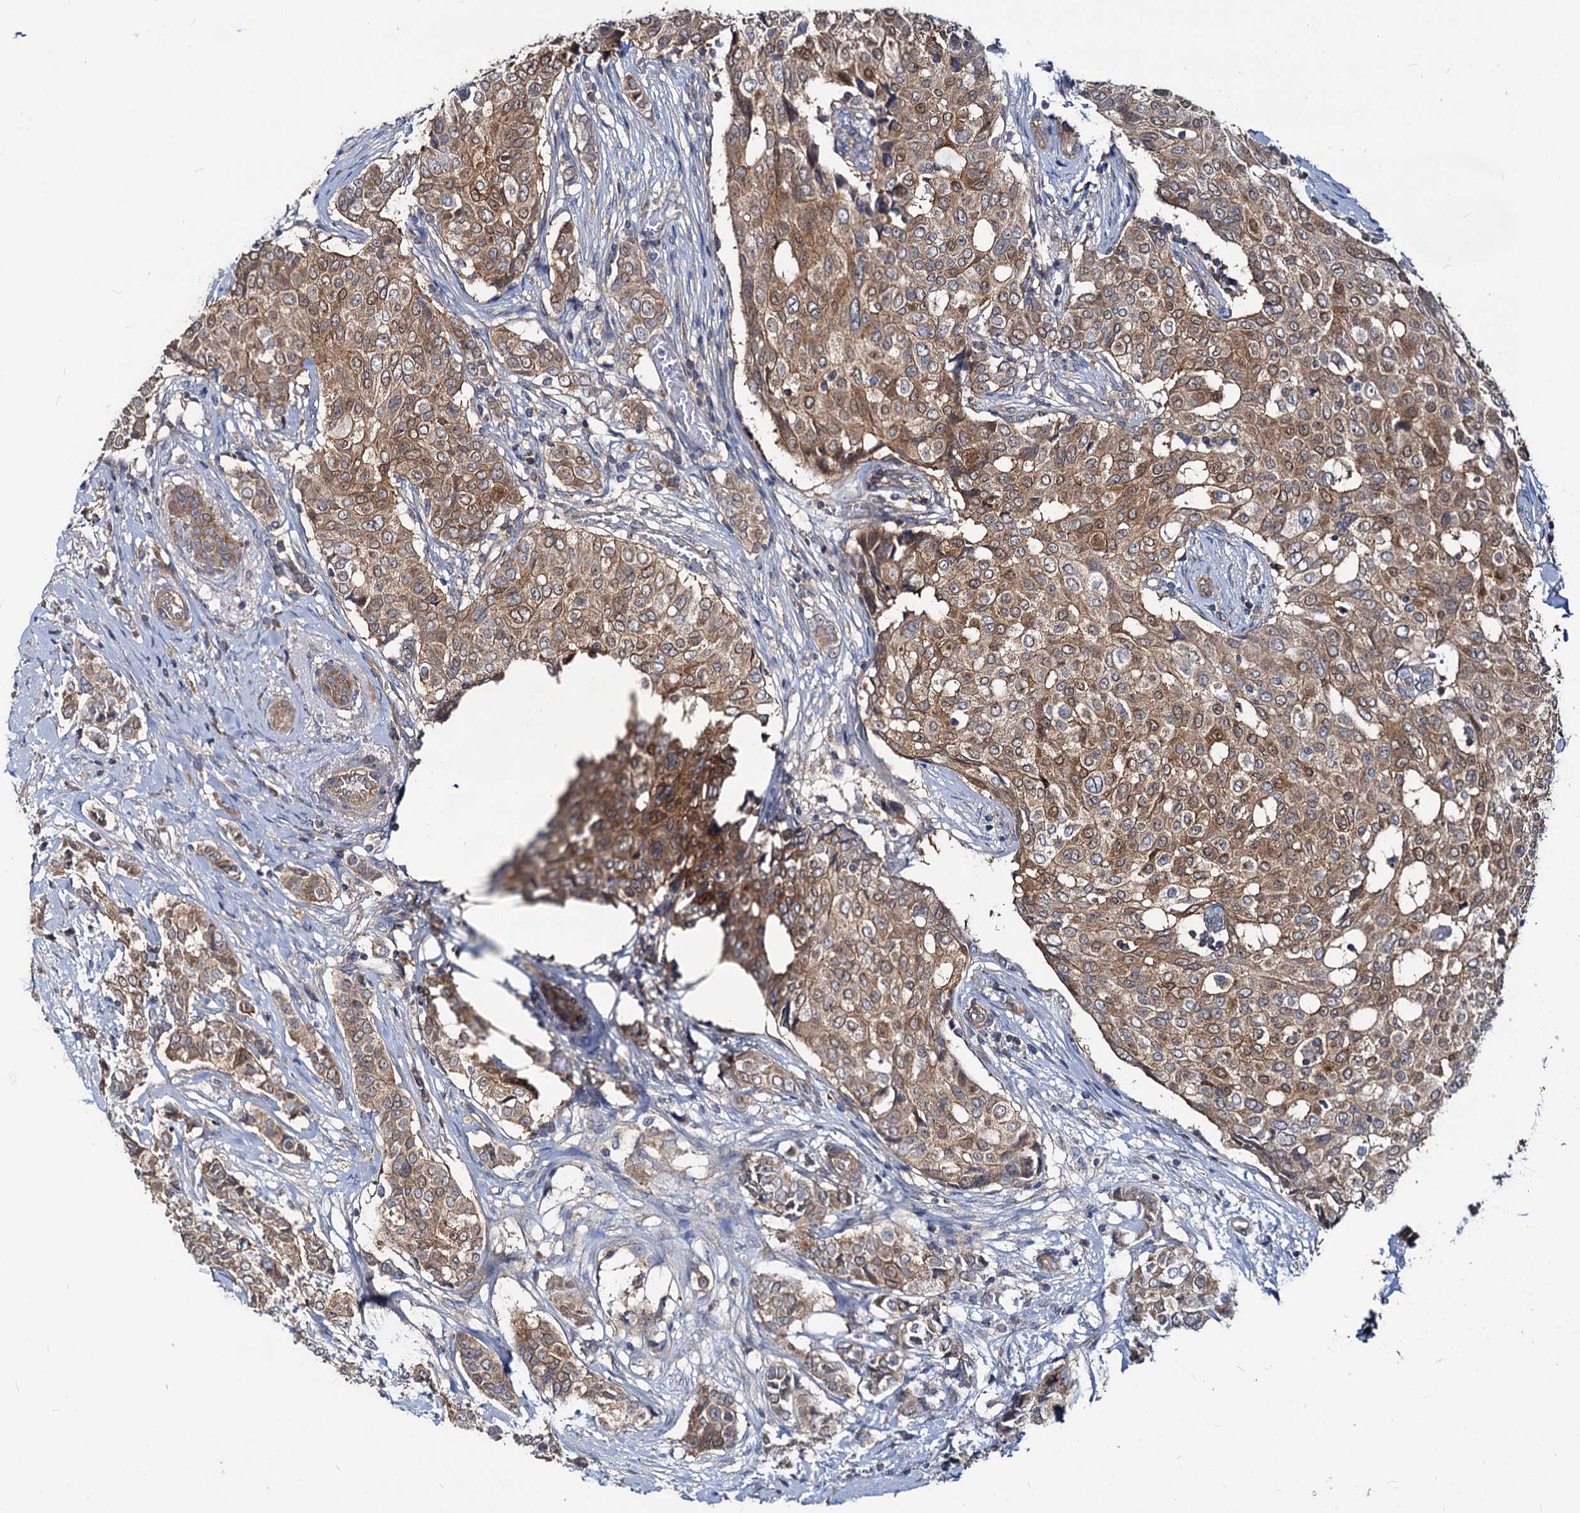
{"staining": {"intensity": "moderate", "quantity": ">75%", "location": "cytoplasmic/membranous"}, "tissue": "breast cancer", "cell_type": "Tumor cells", "image_type": "cancer", "snomed": [{"axis": "morphology", "description": "Lobular carcinoma"}, {"axis": "topography", "description": "Breast"}], "caption": "Protein expression analysis of human breast lobular carcinoma reveals moderate cytoplasmic/membranous expression in approximately >75% of tumor cells. (brown staining indicates protein expression, while blue staining denotes nuclei).", "gene": "IDI1", "patient": {"sex": "female", "age": 51}}